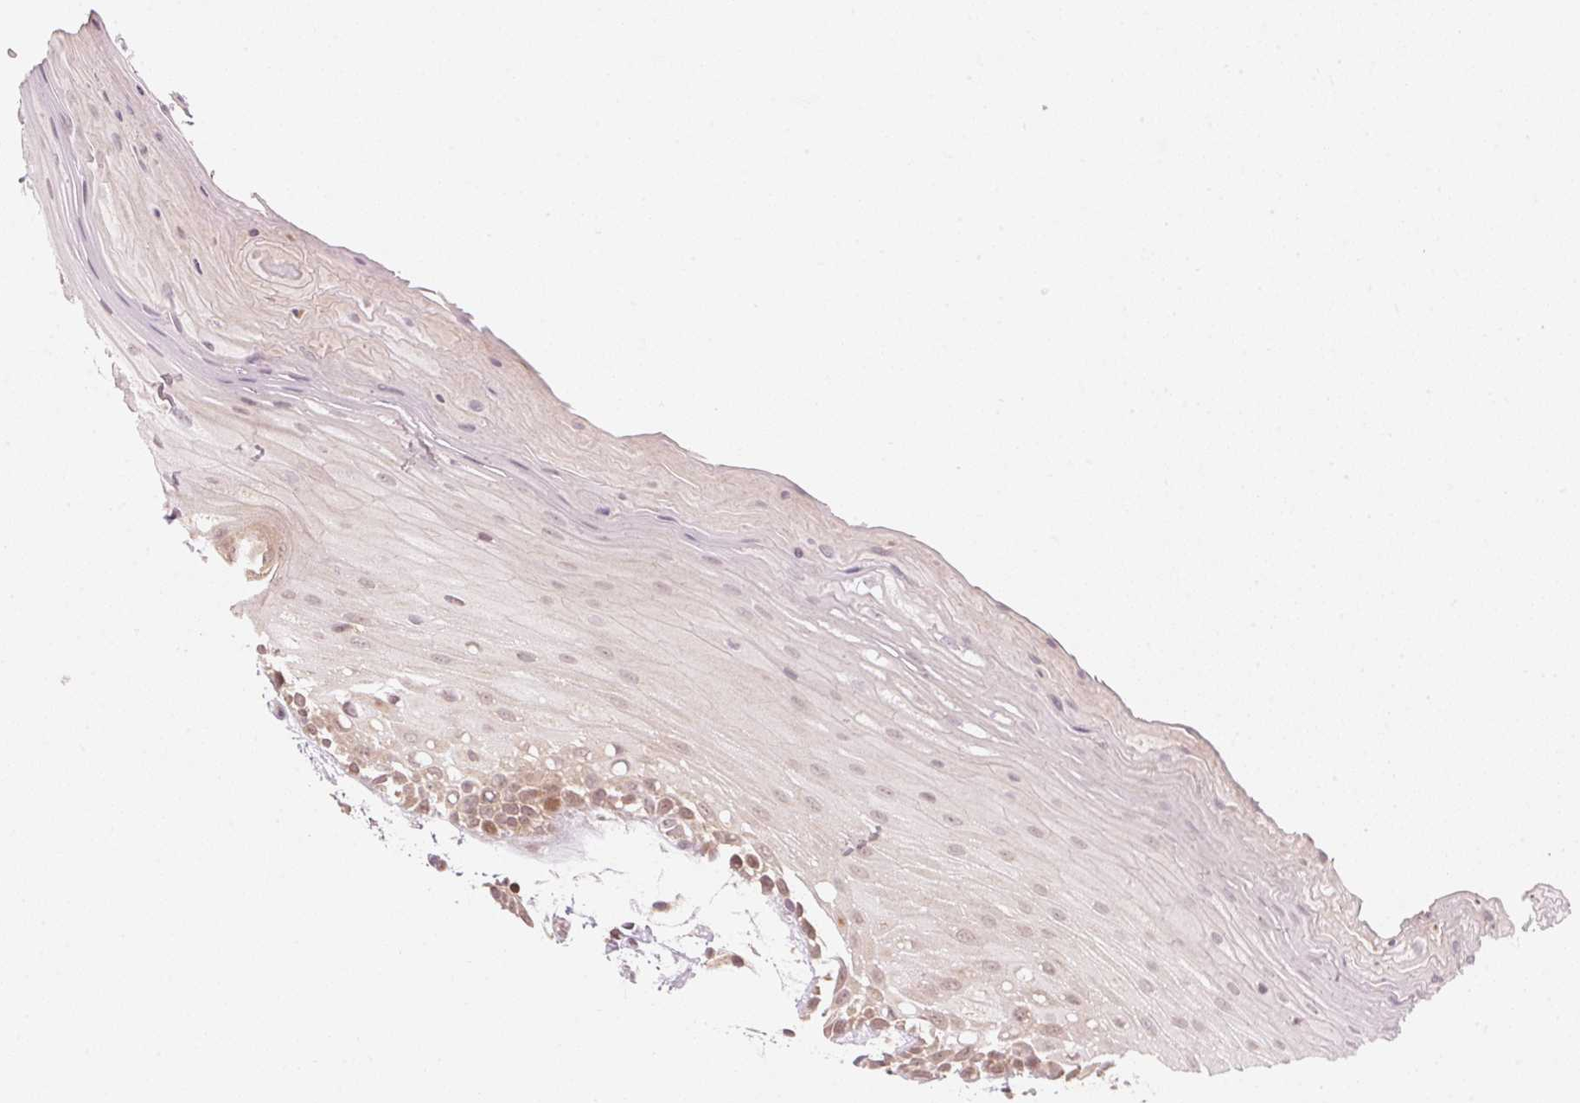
{"staining": {"intensity": "moderate", "quantity": "25%-75%", "location": "nuclear"}, "tissue": "oral mucosa", "cell_type": "Squamous epithelial cells", "image_type": "normal", "snomed": [{"axis": "morphology", "description": "Normal tissue, NOS"}, {"axis": "morphology", "description": "Squamous cell carcinoma, NOS"}, {"axis": "topography", "description": "Oral tissue"}, {"axis": "topography", "description": "Tounge, NOS"}, {"axis": "topography", "description": "Head-Neck"}], "caption": "Oral mucosa stained with a protein marker exhibits moderate staining in squamous epithelial cells.", "gene": "UBE2L3", "patient": {"sex": "male", "age": 62}}